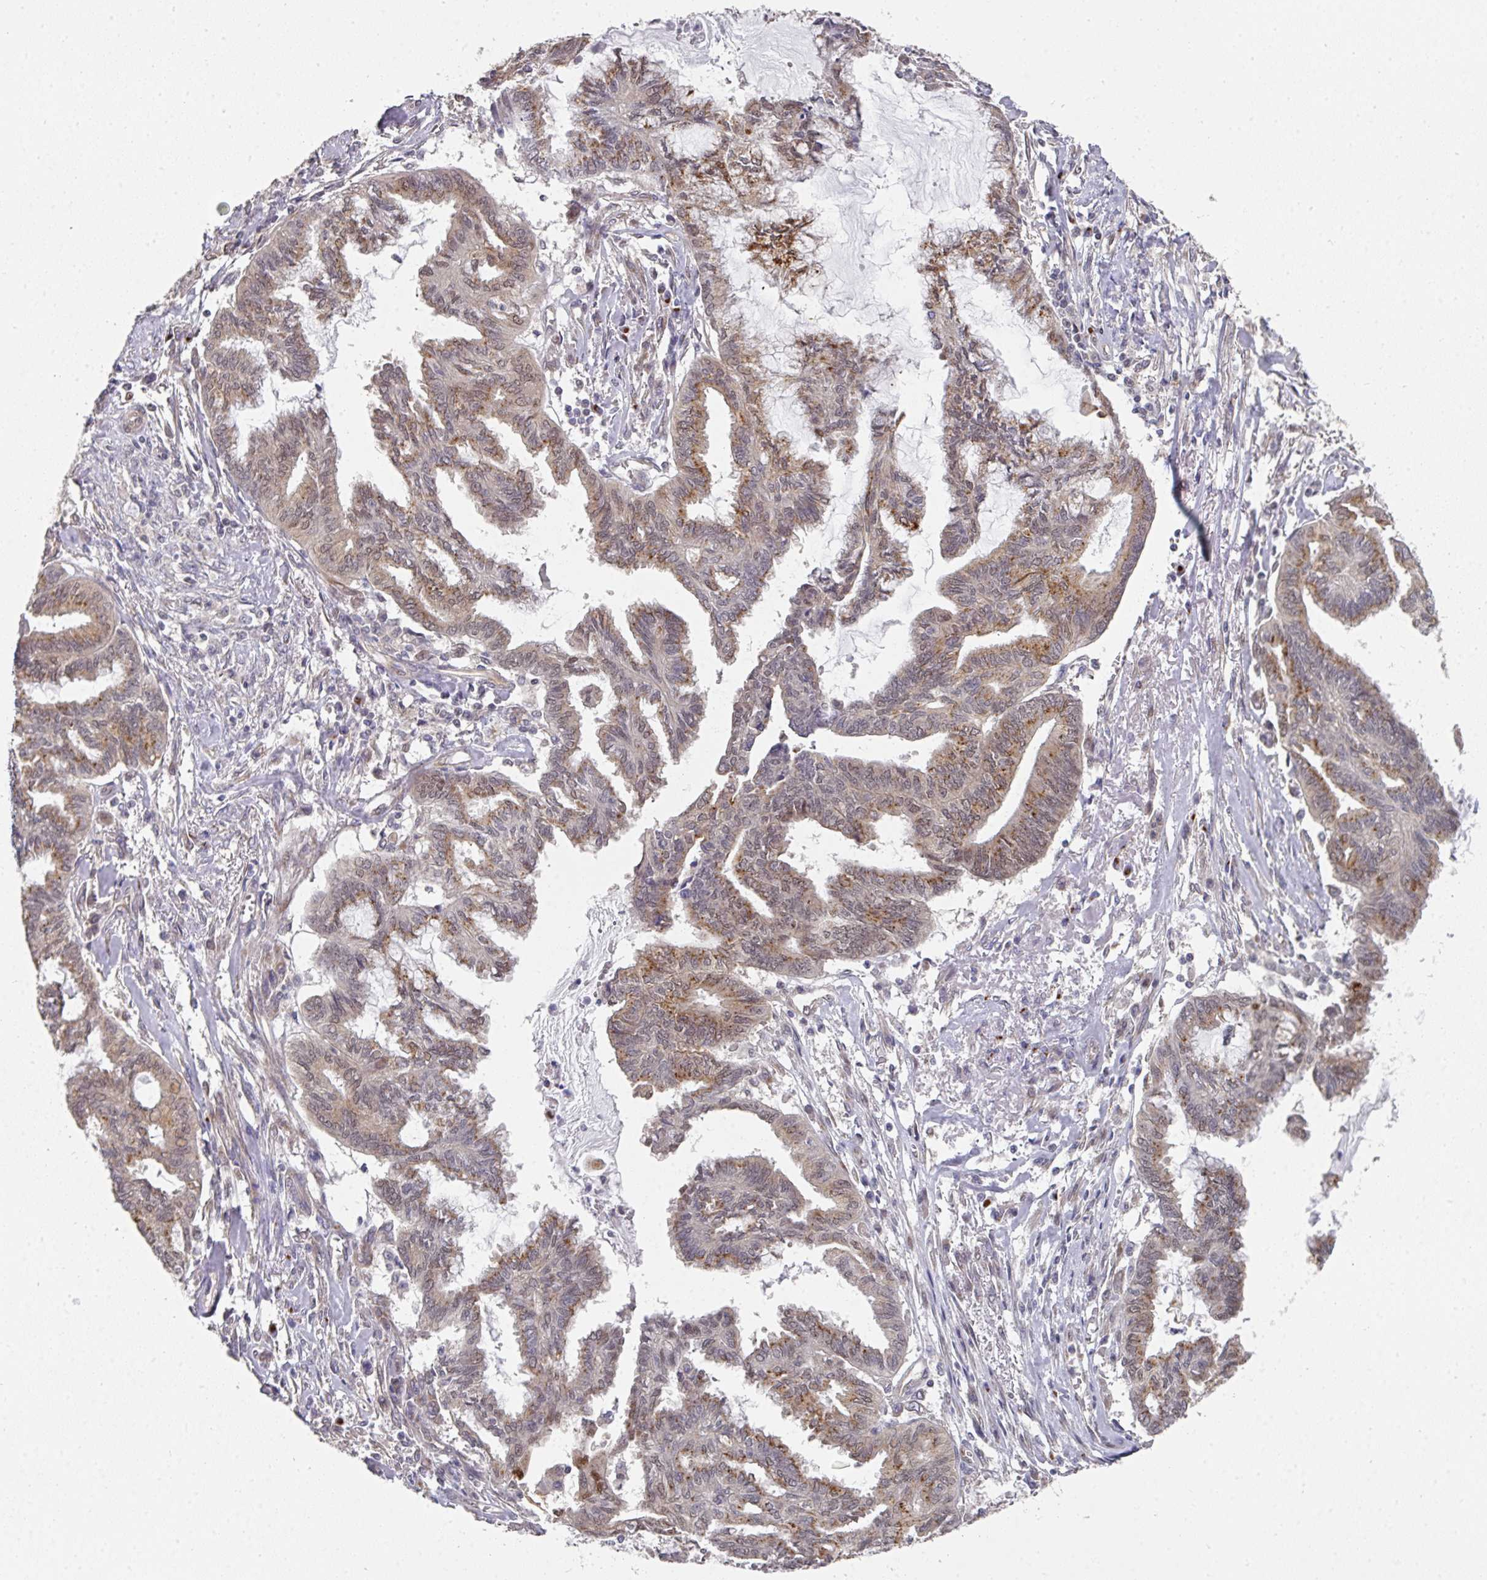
{"staining": {"intensity": "moderate", "quantity": "25%-75%", "location": "cytoplasmic/membranous"}, "tissue": "endometrial cancer", "cell_type": "Tumor cells", "image_type": "cancer", "snomed": [{"axis": "morphology", "description": "Adenocarcinoma, NOS"}, {"axis": "topography", "description": "Endometrium"}], "caption": "Moderate cytoplasmic/membranous protein positivity is present in about 25%-75% of tumor cells in endometrial cancer (adenocarcinoma). The staining is performed using DAB (3,3'-diaminobenzidine) brown chromogen to label protein expression. The nuclei are counter-stained blue using hematoxylin.", "gene": "C18orf25", "patient": {"sex": "female", "age": 86}}